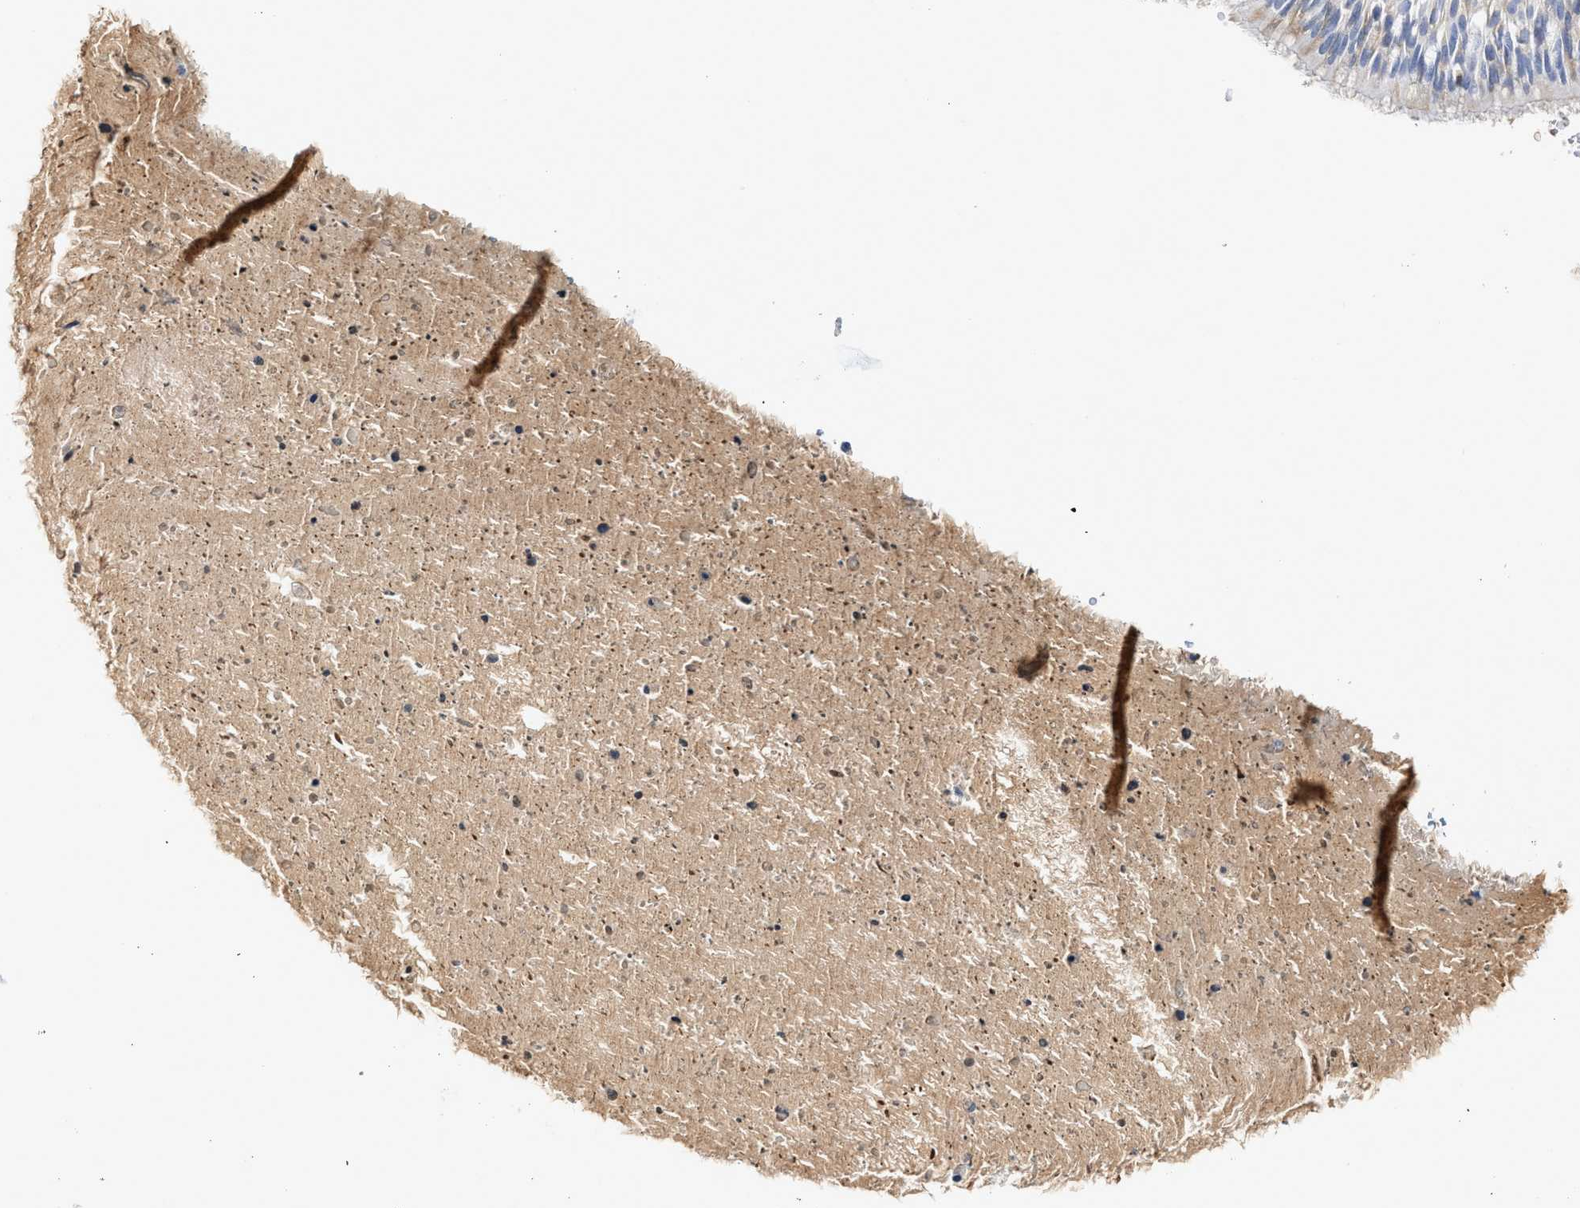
{"staining": {"intensity": "moderate", "quantity": "25%-75%", "location": "cytoplasmic/membranous"}, "tissue": "bronchus", "cell_type": "Respiratory epithelial cells", "image_type": "normal", "snomed": [{"axis": "morphology", "description": "Normal tissue, NOS"}, {"axis": "morphology", "description": "Adenocarcinoma, NOS"}, {"axis": "morphology", "description": "Adenocarcinoma, metastatic, NOS"}, {"axis": "topography", "description": "Lymph node"}, {"axis": "topography", "description": "Bronchus"}, {"axis": "topography", "description": "Lung"}], "caption": "Brown immunohistochemical staining in unremarkable human bronchus exhibits moderate cytoplasmic/membranous expression in approximately 25%-75% of respiratory epithelial cells. (DAB IHC with brightfield microscopy, high magnification).", "gene": "C2", "patient": {"sex": "female", "age": 54}}